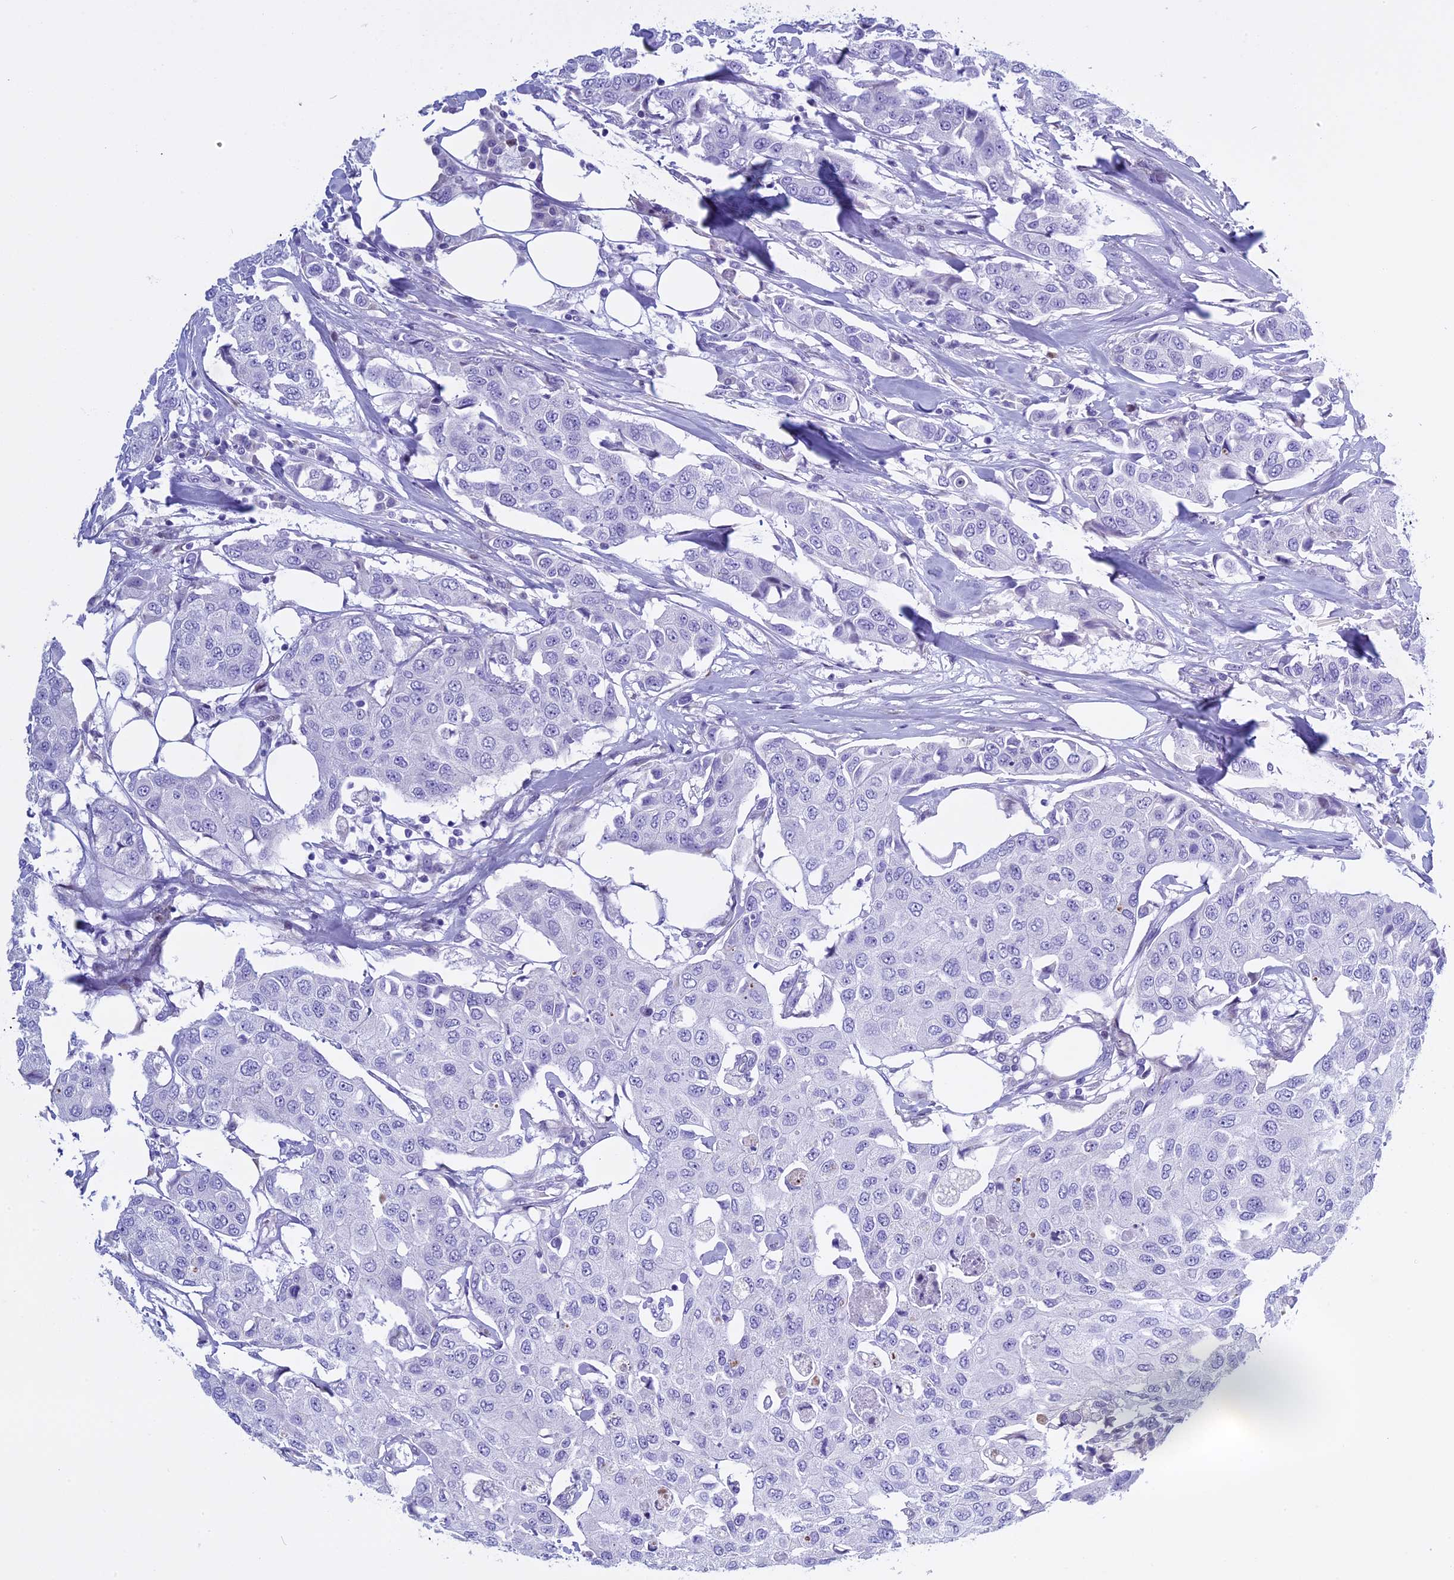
{"staining": {"intensity": "negative", "quantity": "none", "location": "none"}, "tissue": "breast cancer", "cell_type": "Tumor cells", "image_type": "cancer", "snomed": [{"axis": "morphology", "description": "Duct carcinoma"}, {"axis": "topography", "description": "Breast"}], "caption": "Tumor cells are negative for brown protein staining in breast cancer.", "gene": "KCTD21", "patient": {"sex": "female", "age": 80}}